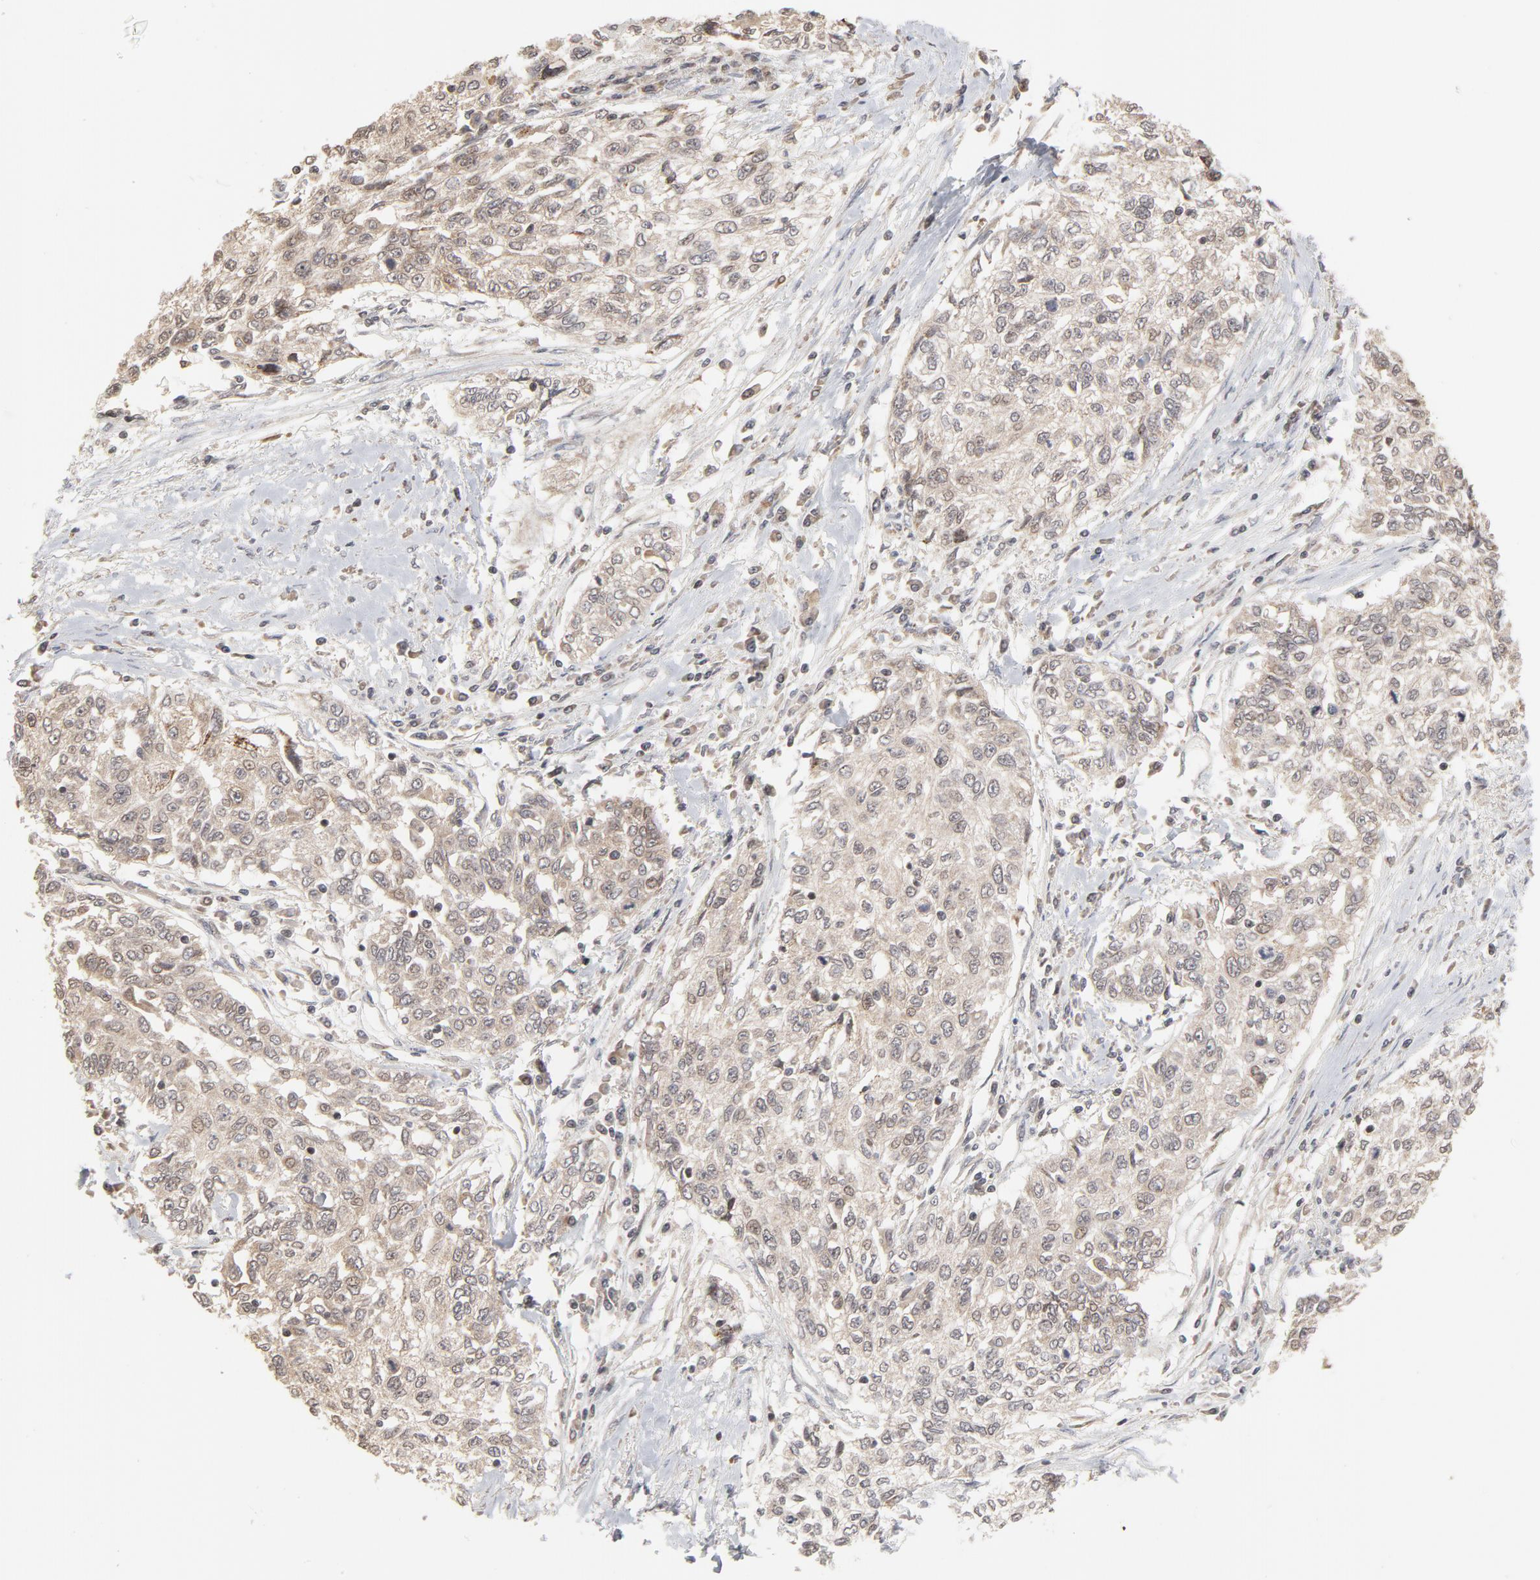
{"staining": {"intensity": "weak", "quantity": ">75%", "location": "cytoplasmic/membranous"}, "tissue": "cervical cancer", "cell_type": "Tumor cells", "image_type": "cancer", "snomed": [{"axis": "morphology", "description": "Squamous cell carcinoma, NOS"}, {"axis": "topography", "description": "Cervix"}], "caption": "Cervical cancer (squamous cell carcinoma) was stained to show a protein in brown. There is low levels of weak cytoplasmic/membranous positivity in approximately >75% of tumor cells.", "gene": "ARIH1", "patient": {"sex": "female", "age": 57}}